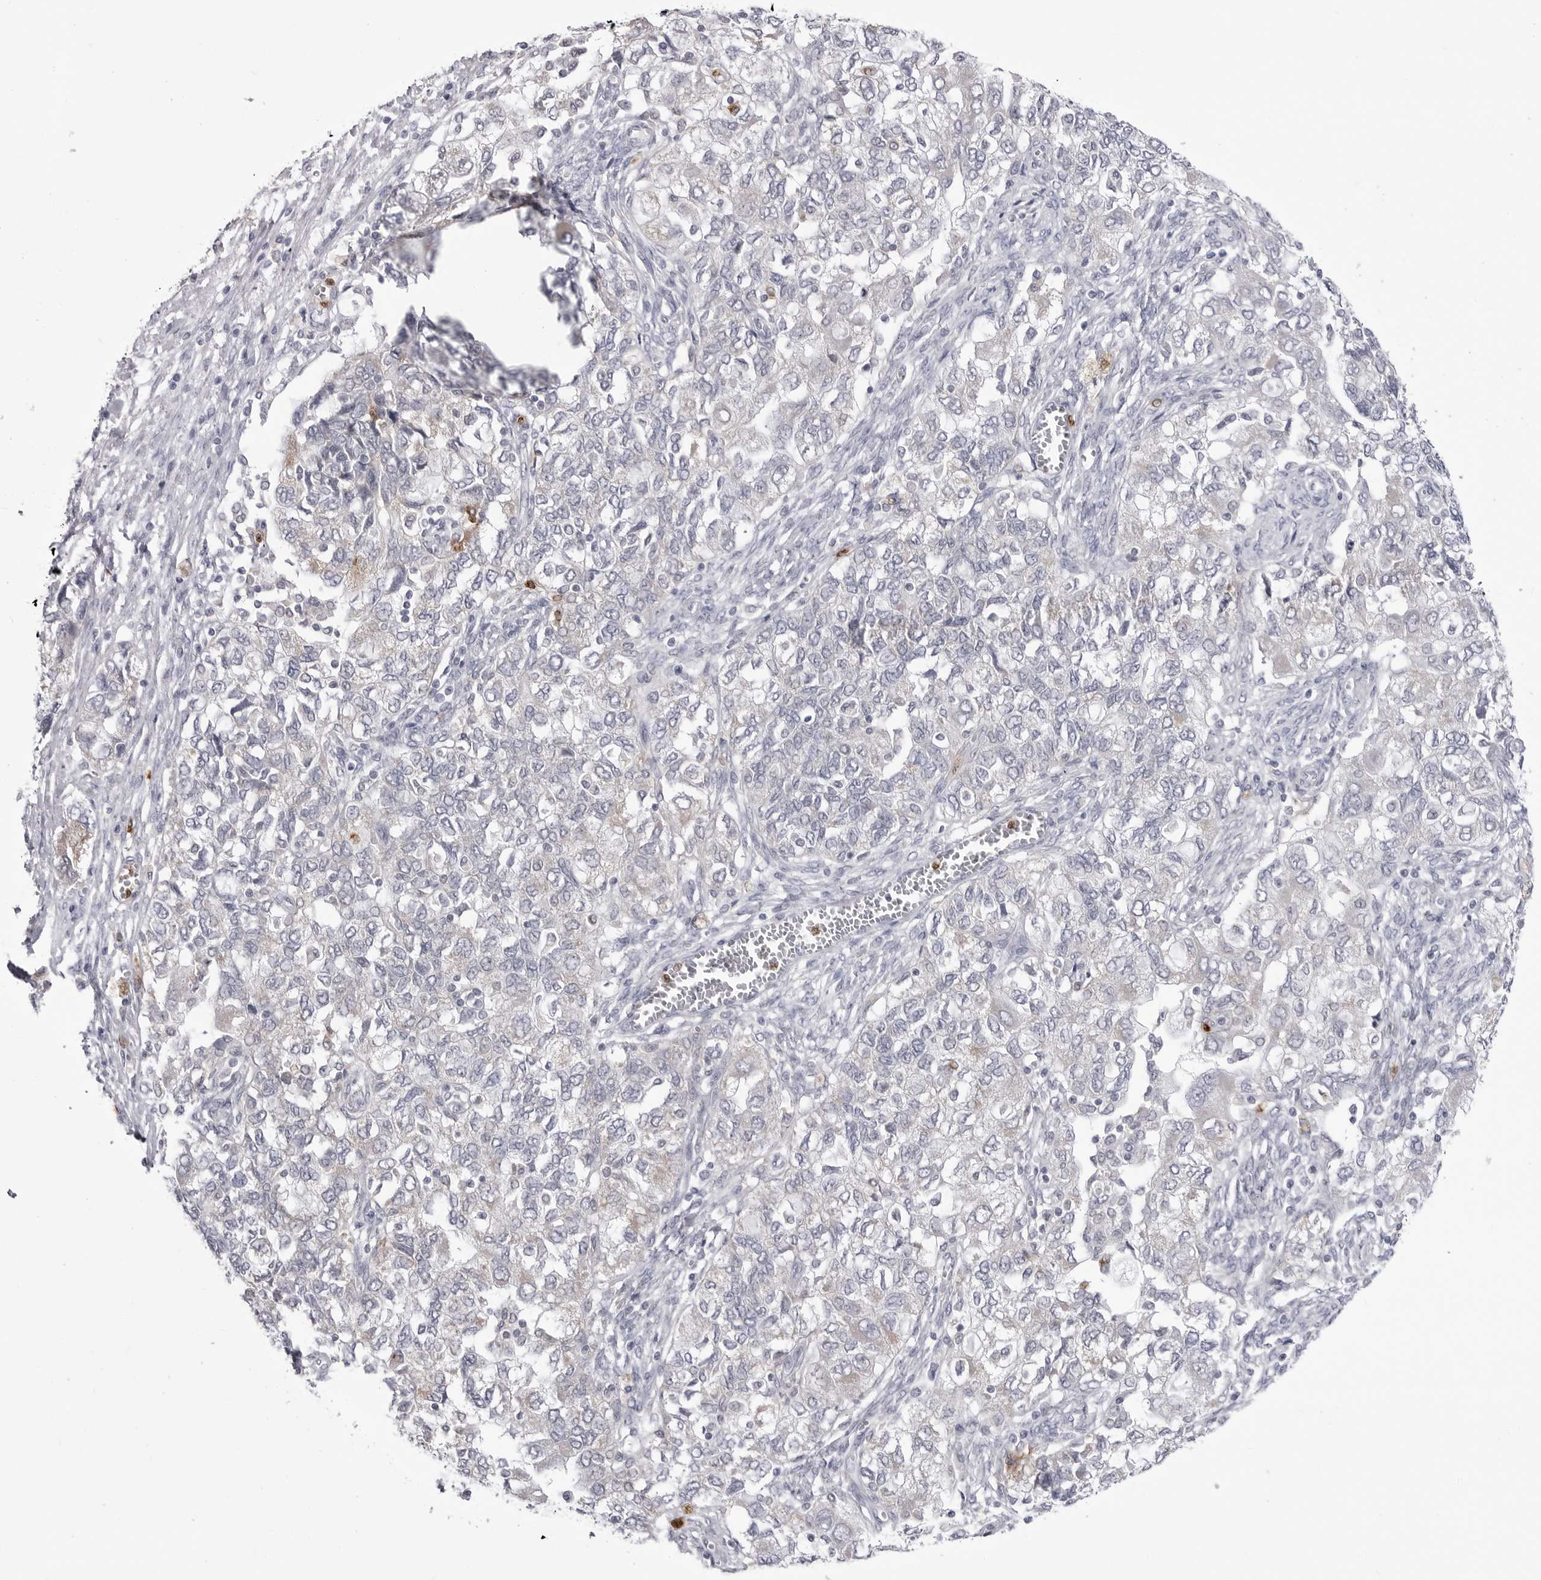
{"staining": {"intensity": "negative", "quantity": "none", "location": "none"}, "tissue": "ovarian cancer", "cell_type": "Tumor cells", "image_type": "cancer", "snomed": [{"axis": "morphology", "description": "Carcinoma, NOS"}, {"axis": "morphology", "description": "Cystadenocarcinoma, serous, NOS"}, {"axis": "topography", "description": "Ovary"}], "caption": "Immunohistochemical staining of ovarian serous cystadenocarcinoma exhibits no significant expression in tumor cells.", "gene": "STAP2", "patient": {"sex": "female", "age": 69}}